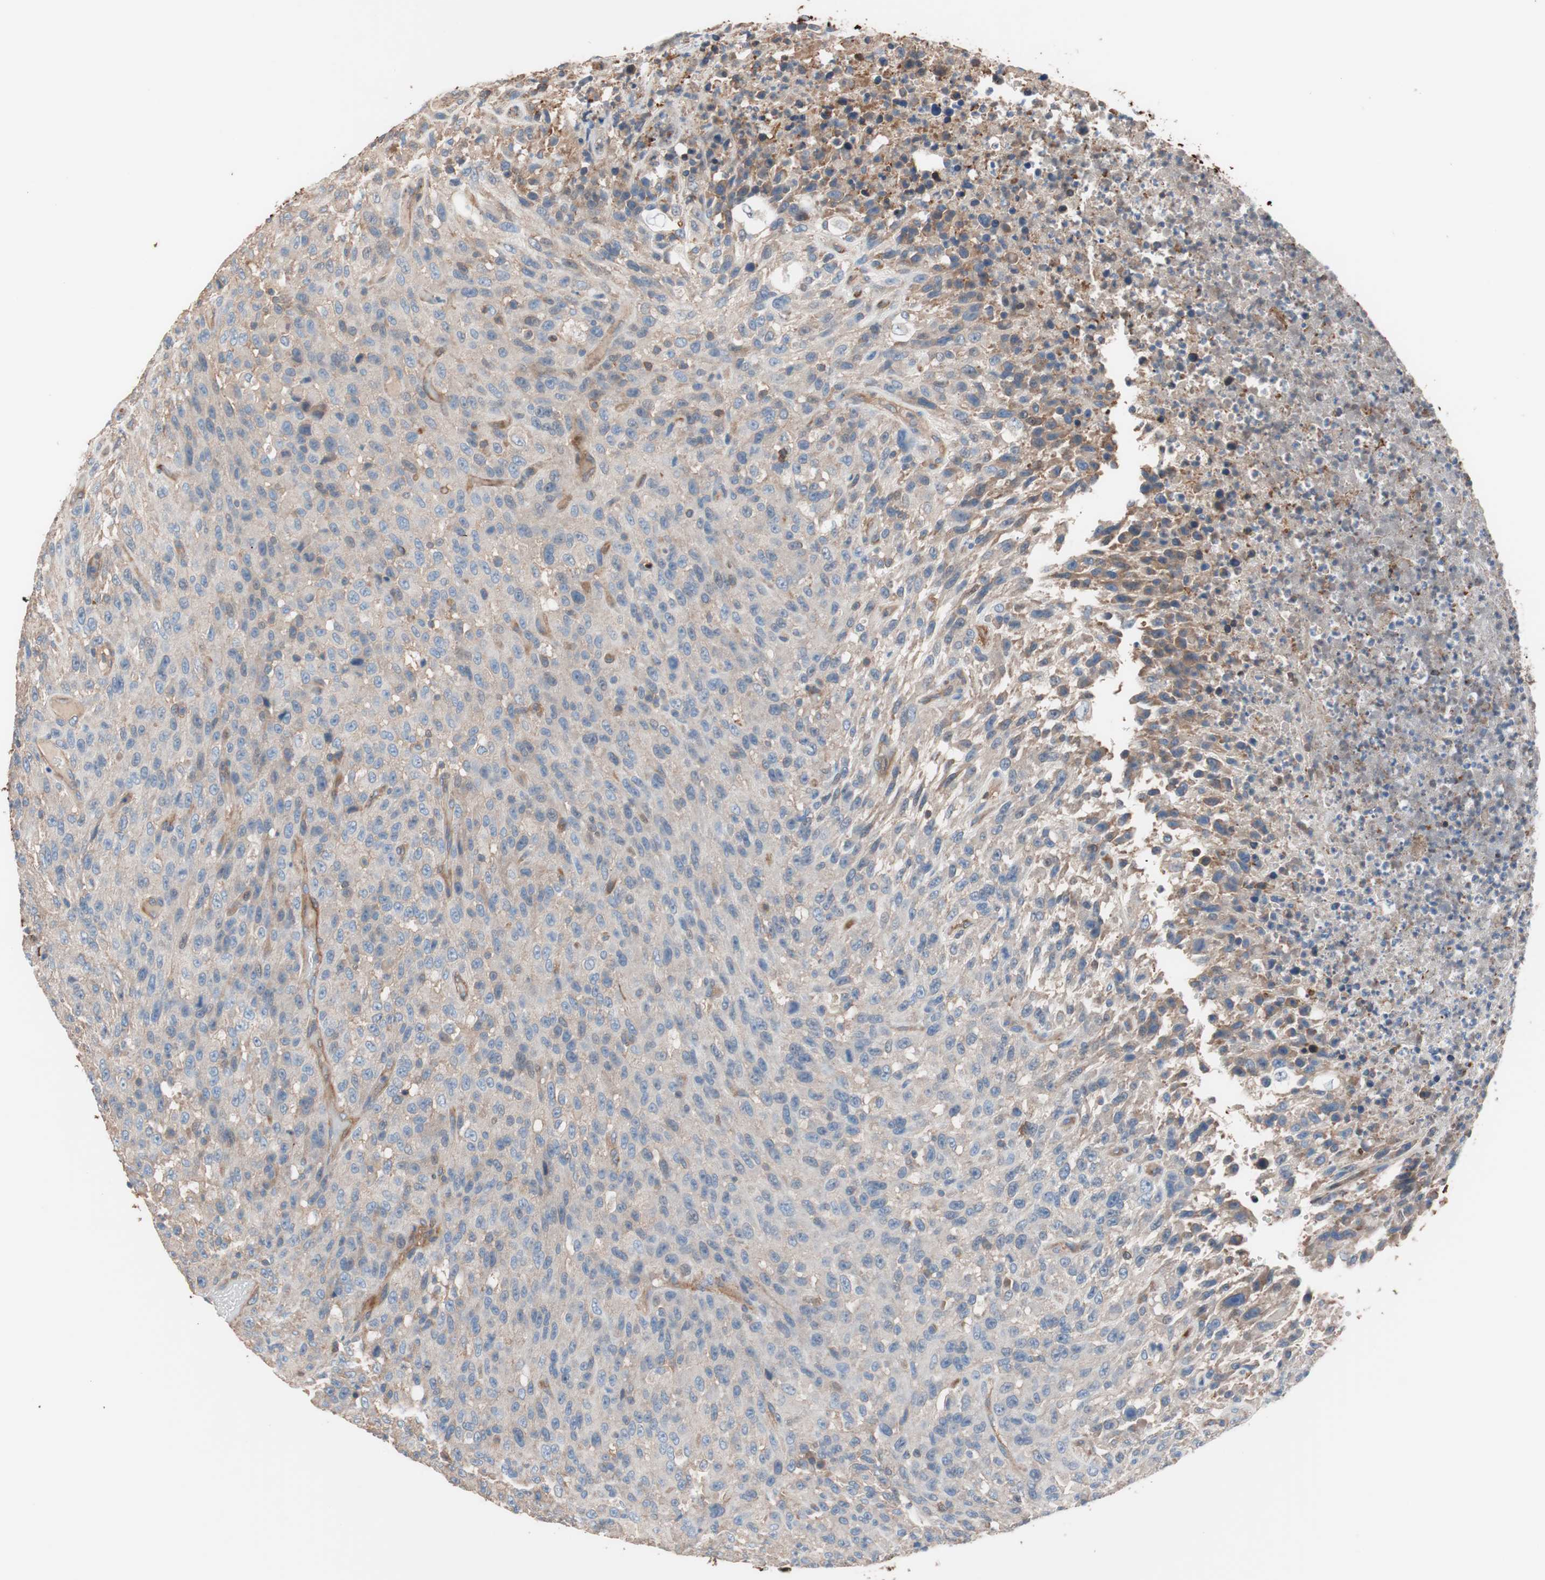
{"staining": {"intensity": "moderate", "quantity": ">75%", "location": "cytoplasmic/membranous"}, "tissue": "urothelial cancer", "cell_type": "Tumor cells", "image_type": "cancer", "snomed": [{"axis": "morphology", "description": "Urothelial carcinoma, High grade"}, {"axis": "topography", "description": "Urinary bladder"}], "caption": "Immunohistochemistry (IHC) (DAB (3,3'-diaminobenzidine)) staining of urothelial cancer shows moderate cytoplasmic/membranous protein positivity in approximately >75% of tumor cells.", "gene": "GPR160", "patient": {"sex": "male", "age": 66}}